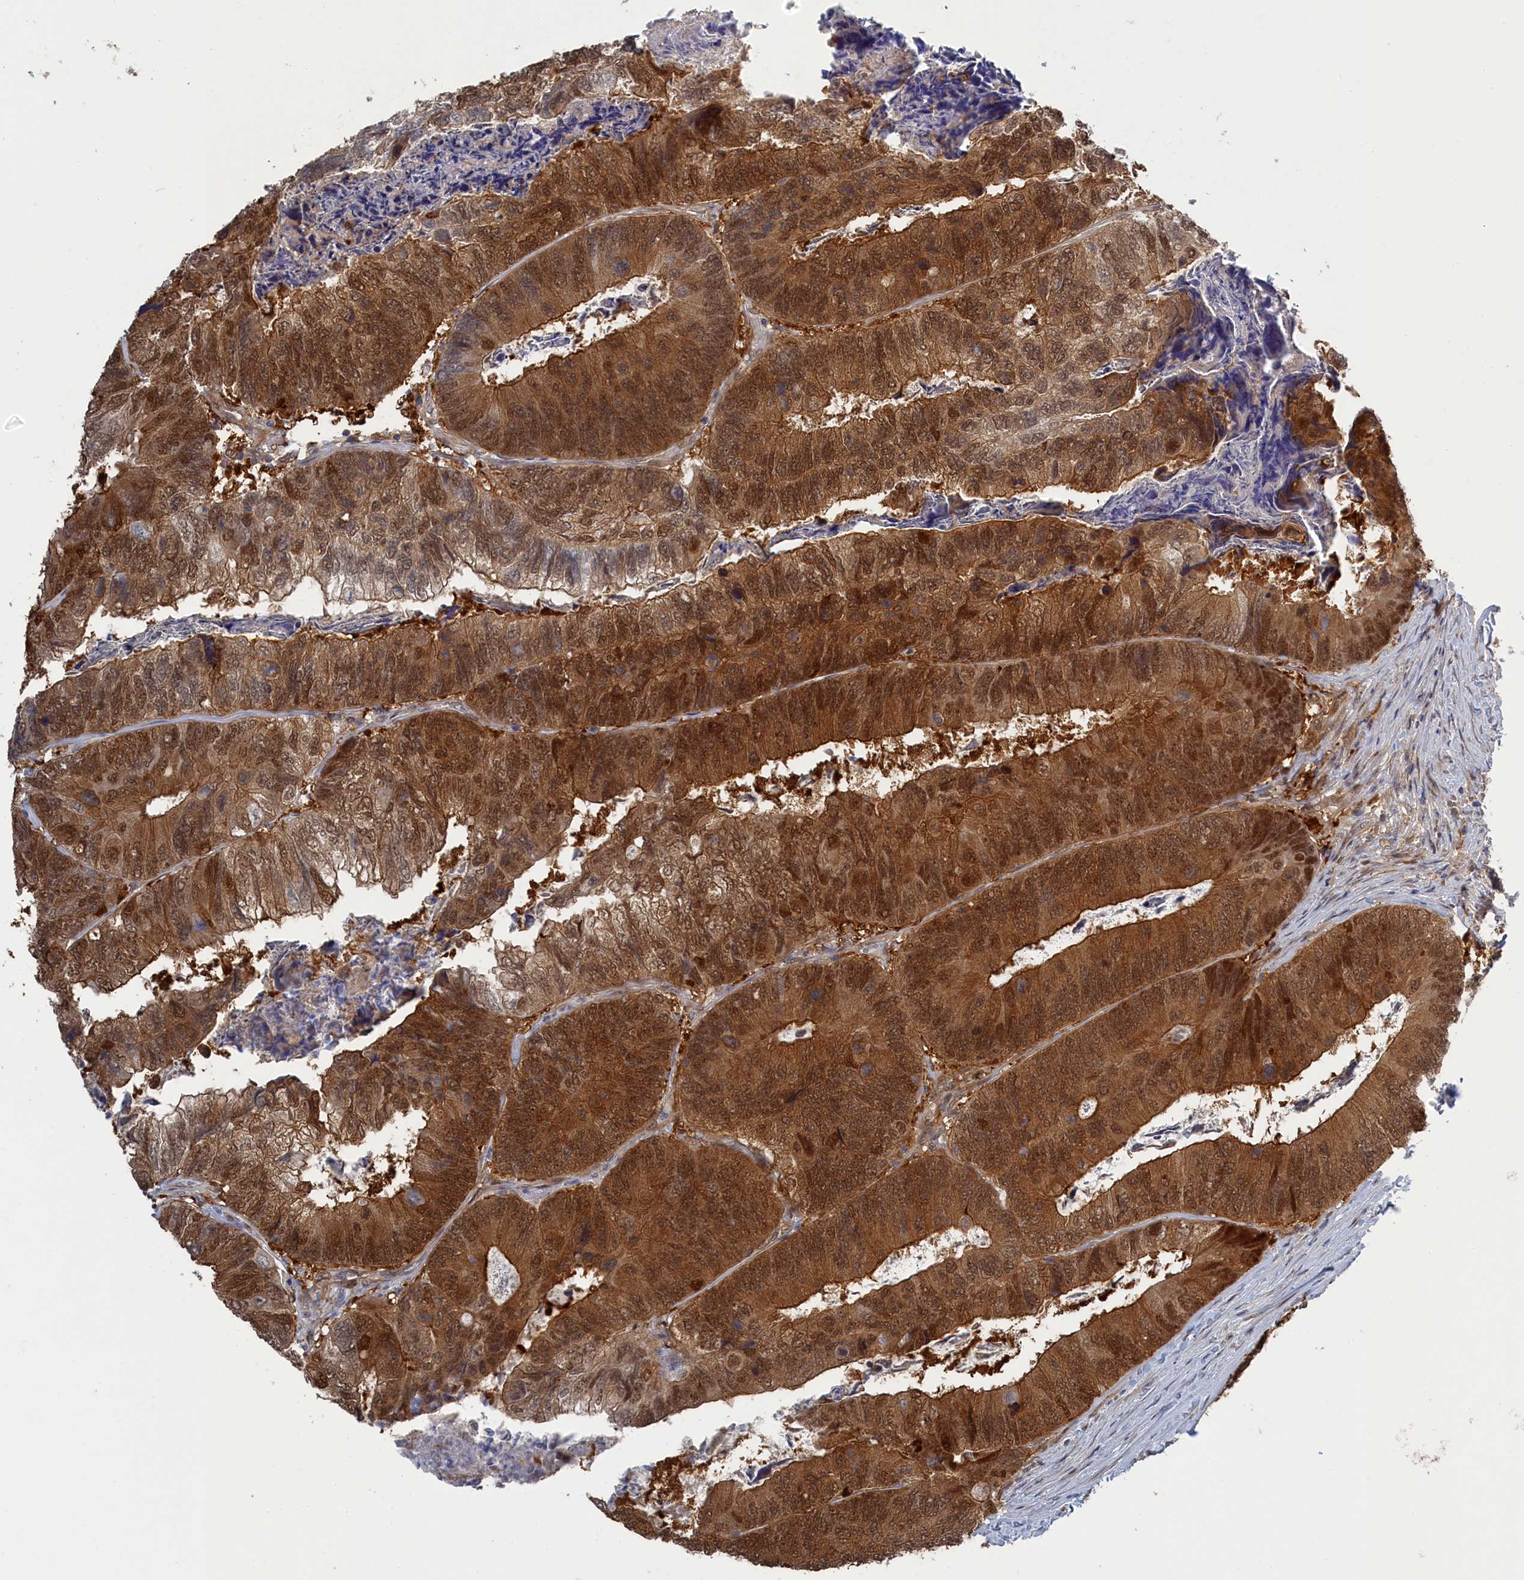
{"staining": {"intensity": "strong", "quantity": ">75%", "location": "cytoplasmic/membranous,nuclear"}, "tissue": "colorectal cancer", "cell_type": "Tumor cells", "image_type": "cancer", "snomed": [{"axis": "morphology", "description": "Adenocarcinoma, NOS"}, {"axis": "topography", "description": "Colon"}], "caption": "A brown stain labels strong cytoplasmic/membranous and nuclear positivity of a protein in human adenocarcinoma (colorectal) tumor cells.", "gene": "IRGQ", "patient": {"sex": "female", "age": 67}}